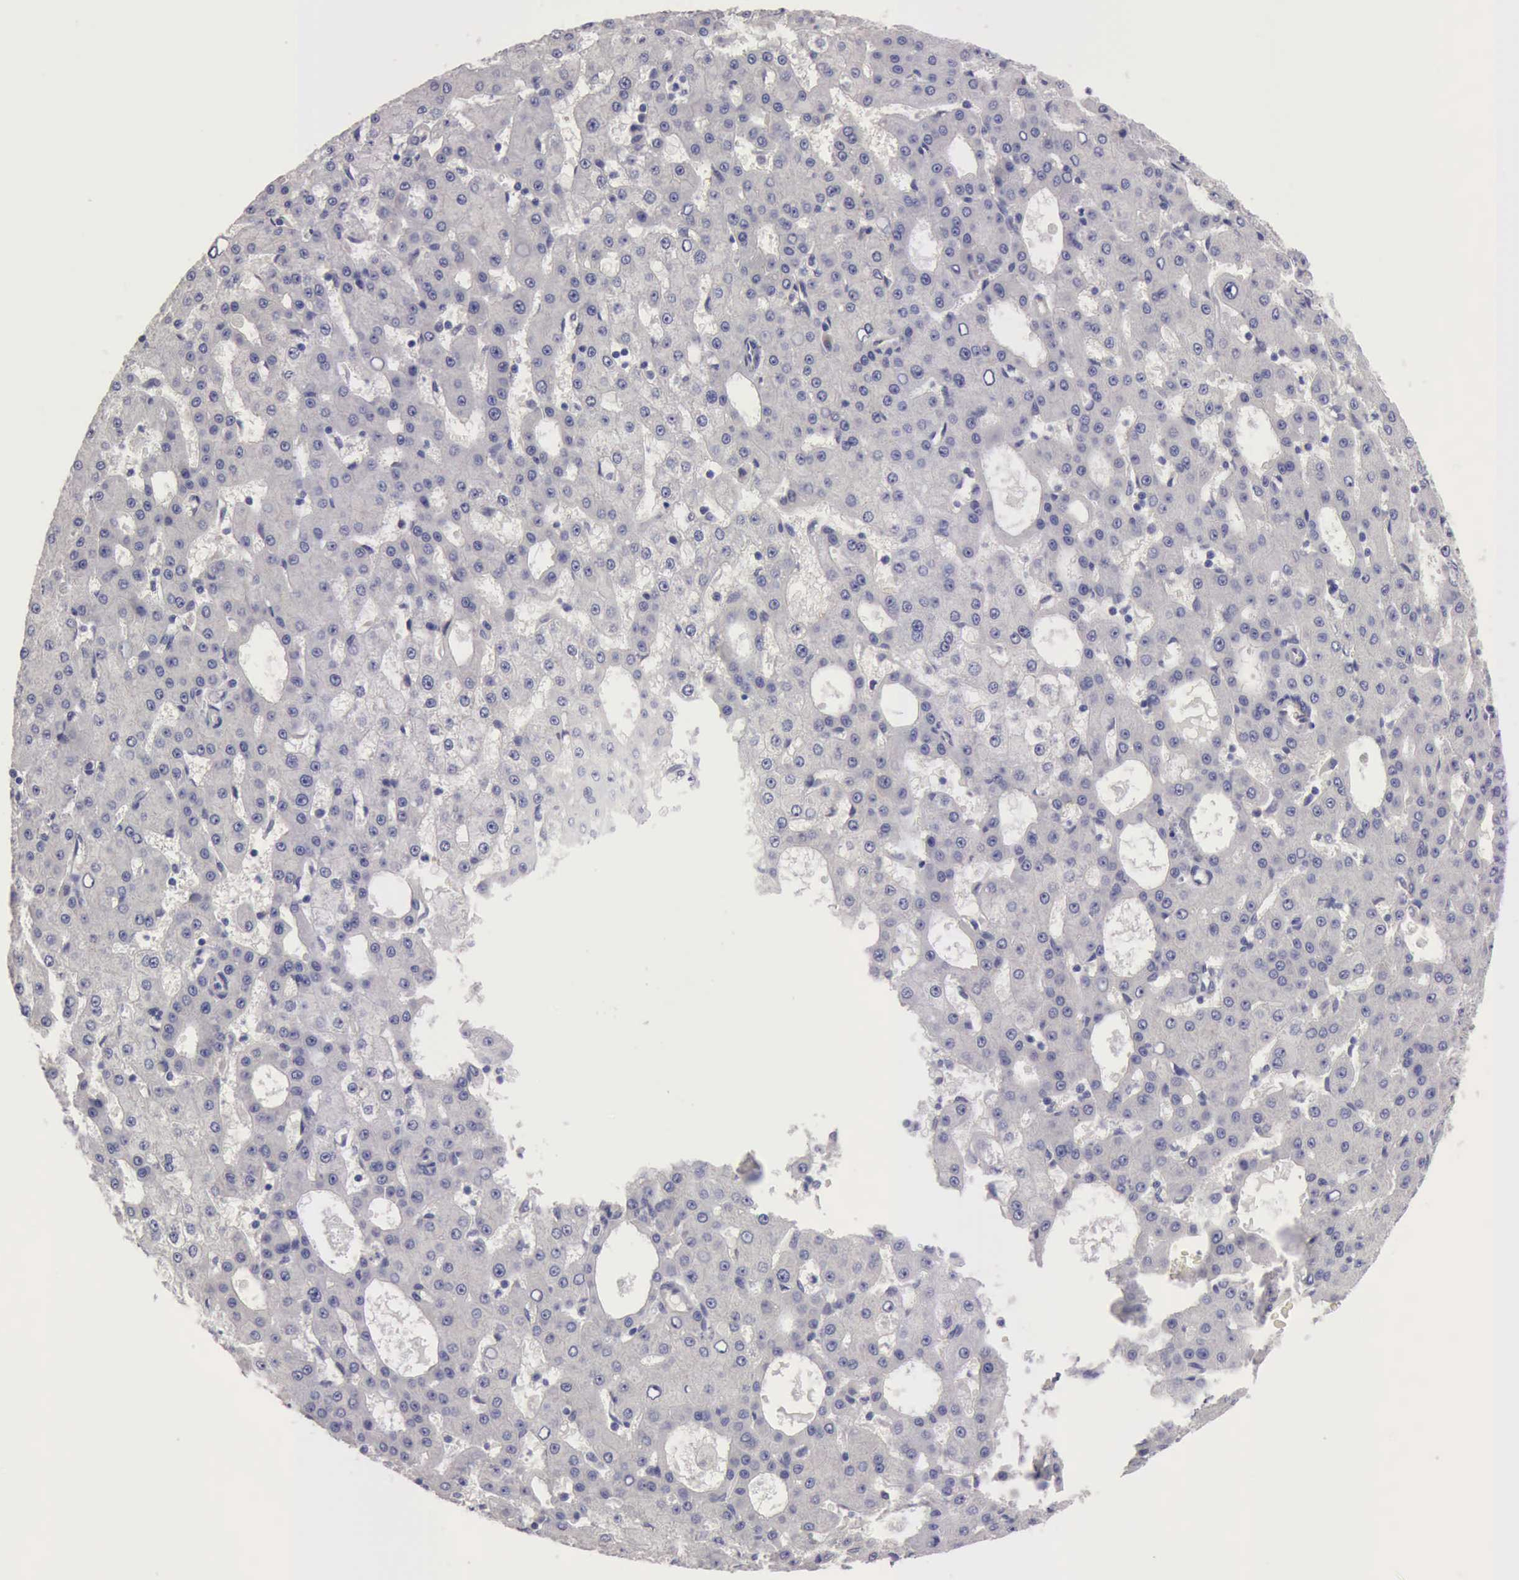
{"staining": {"intensity": "negative", "quantity": "none", "location": "none"}, "tissue": "liver cancer", "cell_type": "Tumor cells", "image_type": "cancer", "snomed": [{"axis": "morphology", "description": "Carcinoma, Hepatocellular, NOS"}, {"axis": "topography", "description": "Liver"}], "caption": "An image of liver cancer stained for a protein demonstrates no brown staining in tumor cells.", "gene": "APP", "patient": {"sex": "male", "age": 47}}